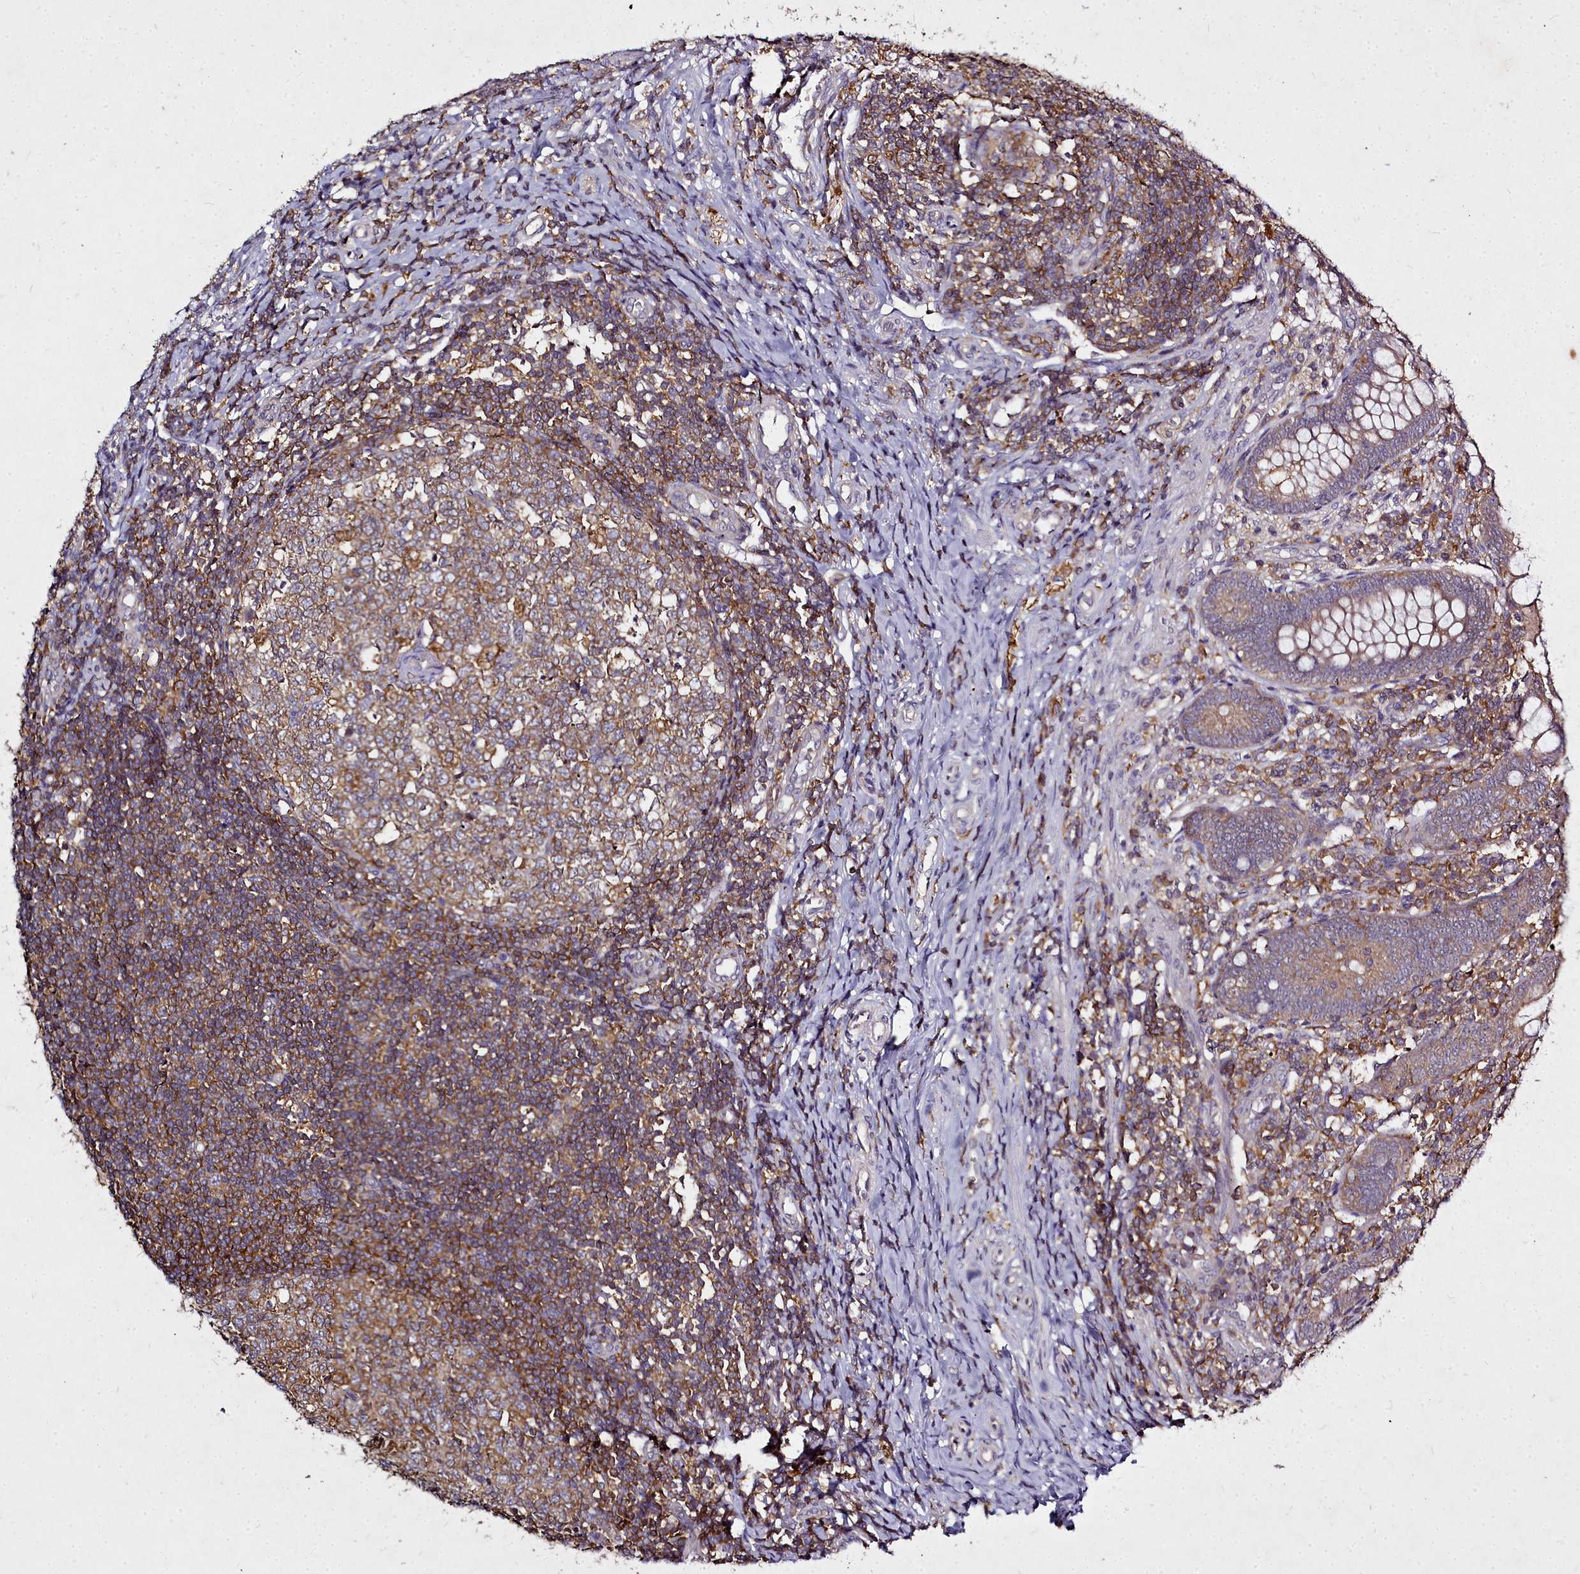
{"staining": {"intensity": "moderate", "quantity": ">75%", "location": "cytoplasmic/membranous"}, "tissue": "appendix", "cell_type": "Glandular cells", "image_type": "normal", "snomed": [{"axis": "morphology", "description": "Normal tissue, NOS"}, {"axis": "topography", "description": "Appendix"}], "caption": "This micrograph reveals benign appendix stained with IHC to label a protein in brown. The cytoplasmic/membranous of glandular cells show moderate positivity for the protein. Nuclei are counter-stained blue.", "gene": "NCKAP1L", "patient": {"sex": "male", "age": 14}}